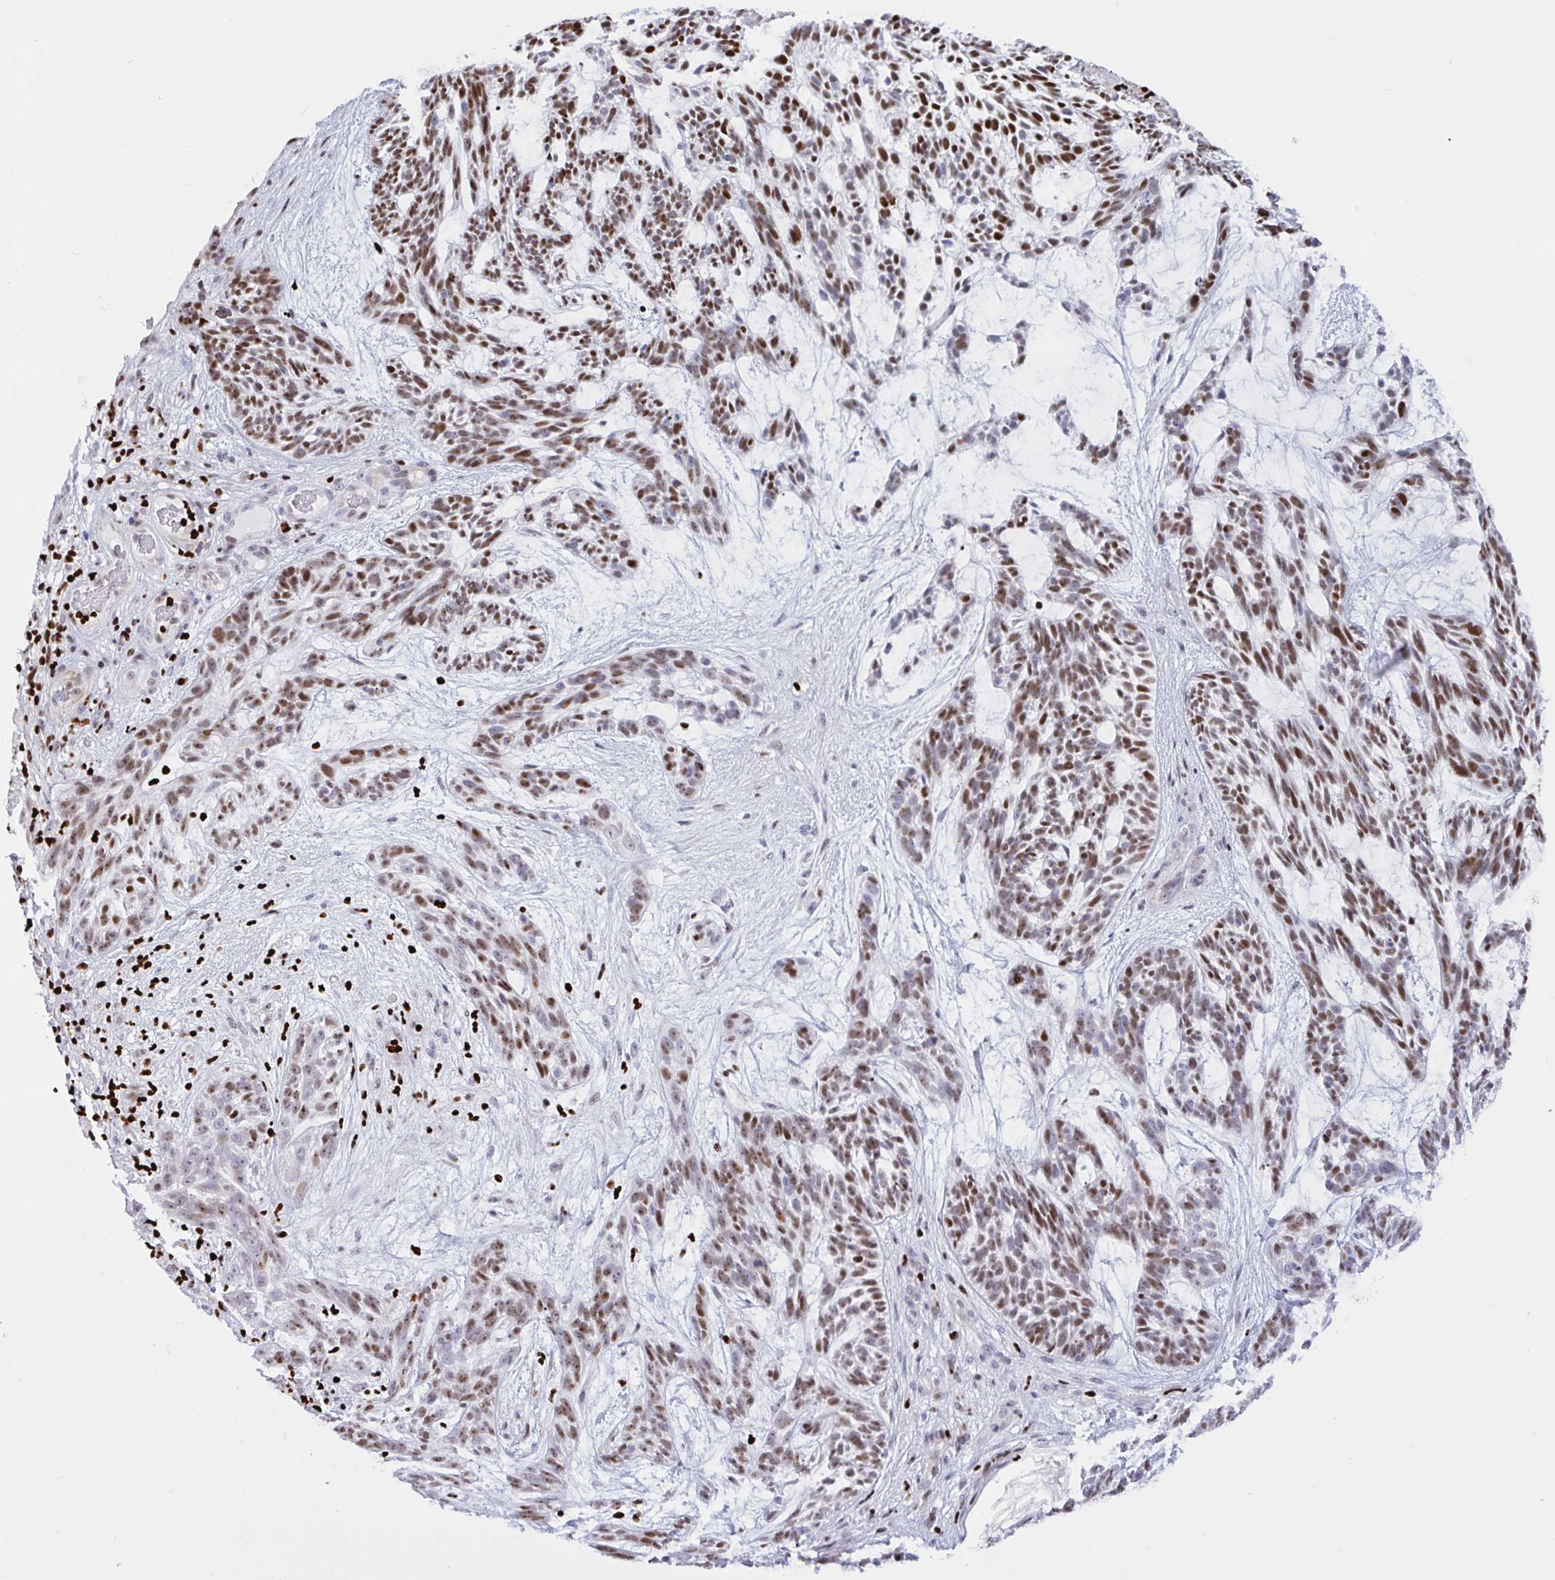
{"staining": {"intensity": "moderate", "quantity": ">75%", "location": "nuclear"}, "tissue": "skin cancer", "cell_type": "Tumor cells", "image_type": "cancer", "snomed": [{"axis": "morphology", "description": "Basal cell carcinoma"}, {"axis": "topography", "description": "Skin"}, {"axis": "topography", "description": "Skin, foot"}], "caption": "Basal cell carcinoma (skin) stained with immunohistochemistry demonstrates moderate nuclear staining in approximately >75% of tumor cells.", "gene": "HMGB2", "patient": {"sex": "female", "age": 77}}